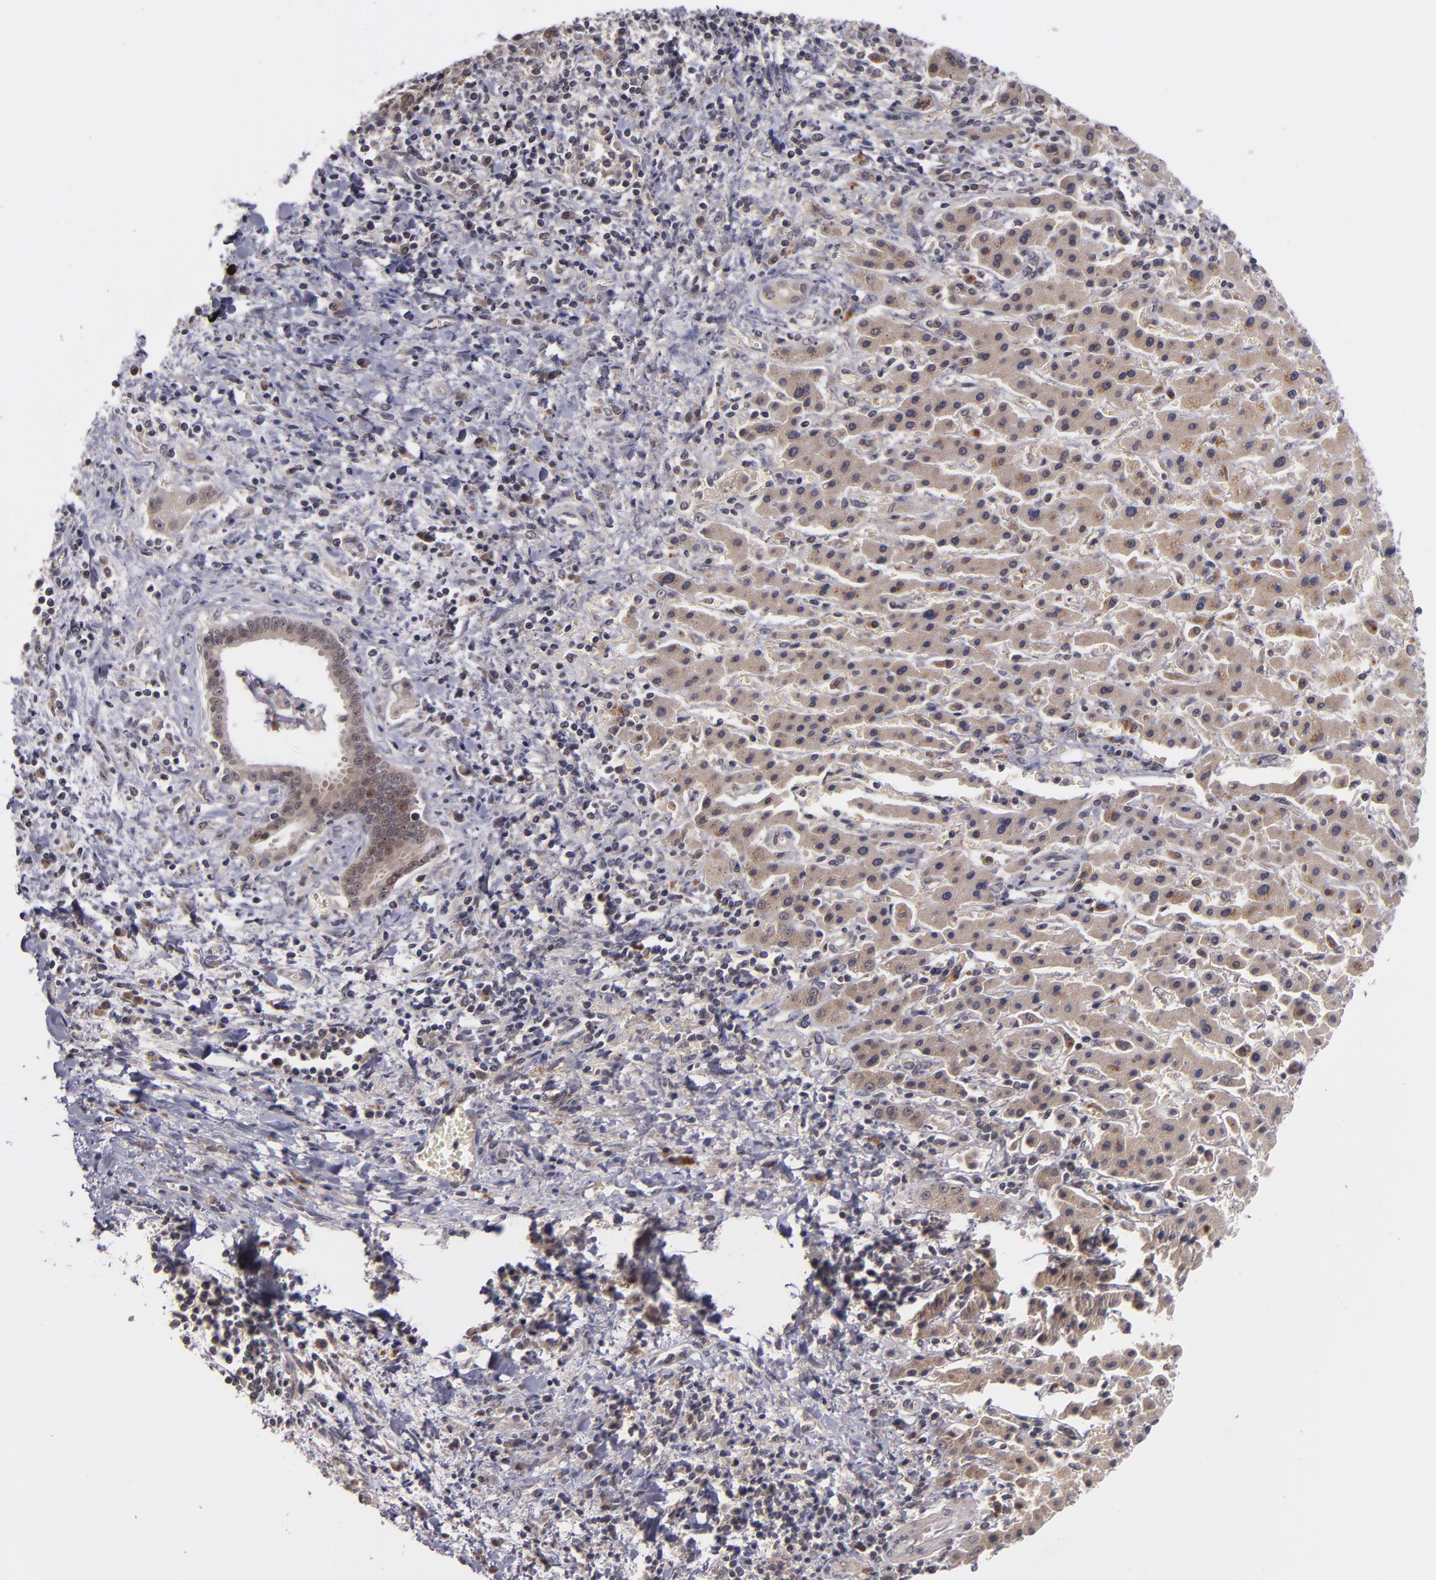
{"staining": {"intensity": "weak", "quantity": "<25%", "location": "nuclear"}, "tissue": "liver cancer", "cell_type": "Tumor cells", "image_type": "cancer", "snomed": [{"axis": "morphology", "description": "Cholangiocarcinoma"}, {"axis": "topography", "description": "Liver"}], "caption": "This is an immunohistochemistry (IHC) micrograph of human liver cancer (cholangiocarcinoma). There is no staining in tumor cells.", "gene": "CDC7", "patient": {"sex": "male", "age": 57}}